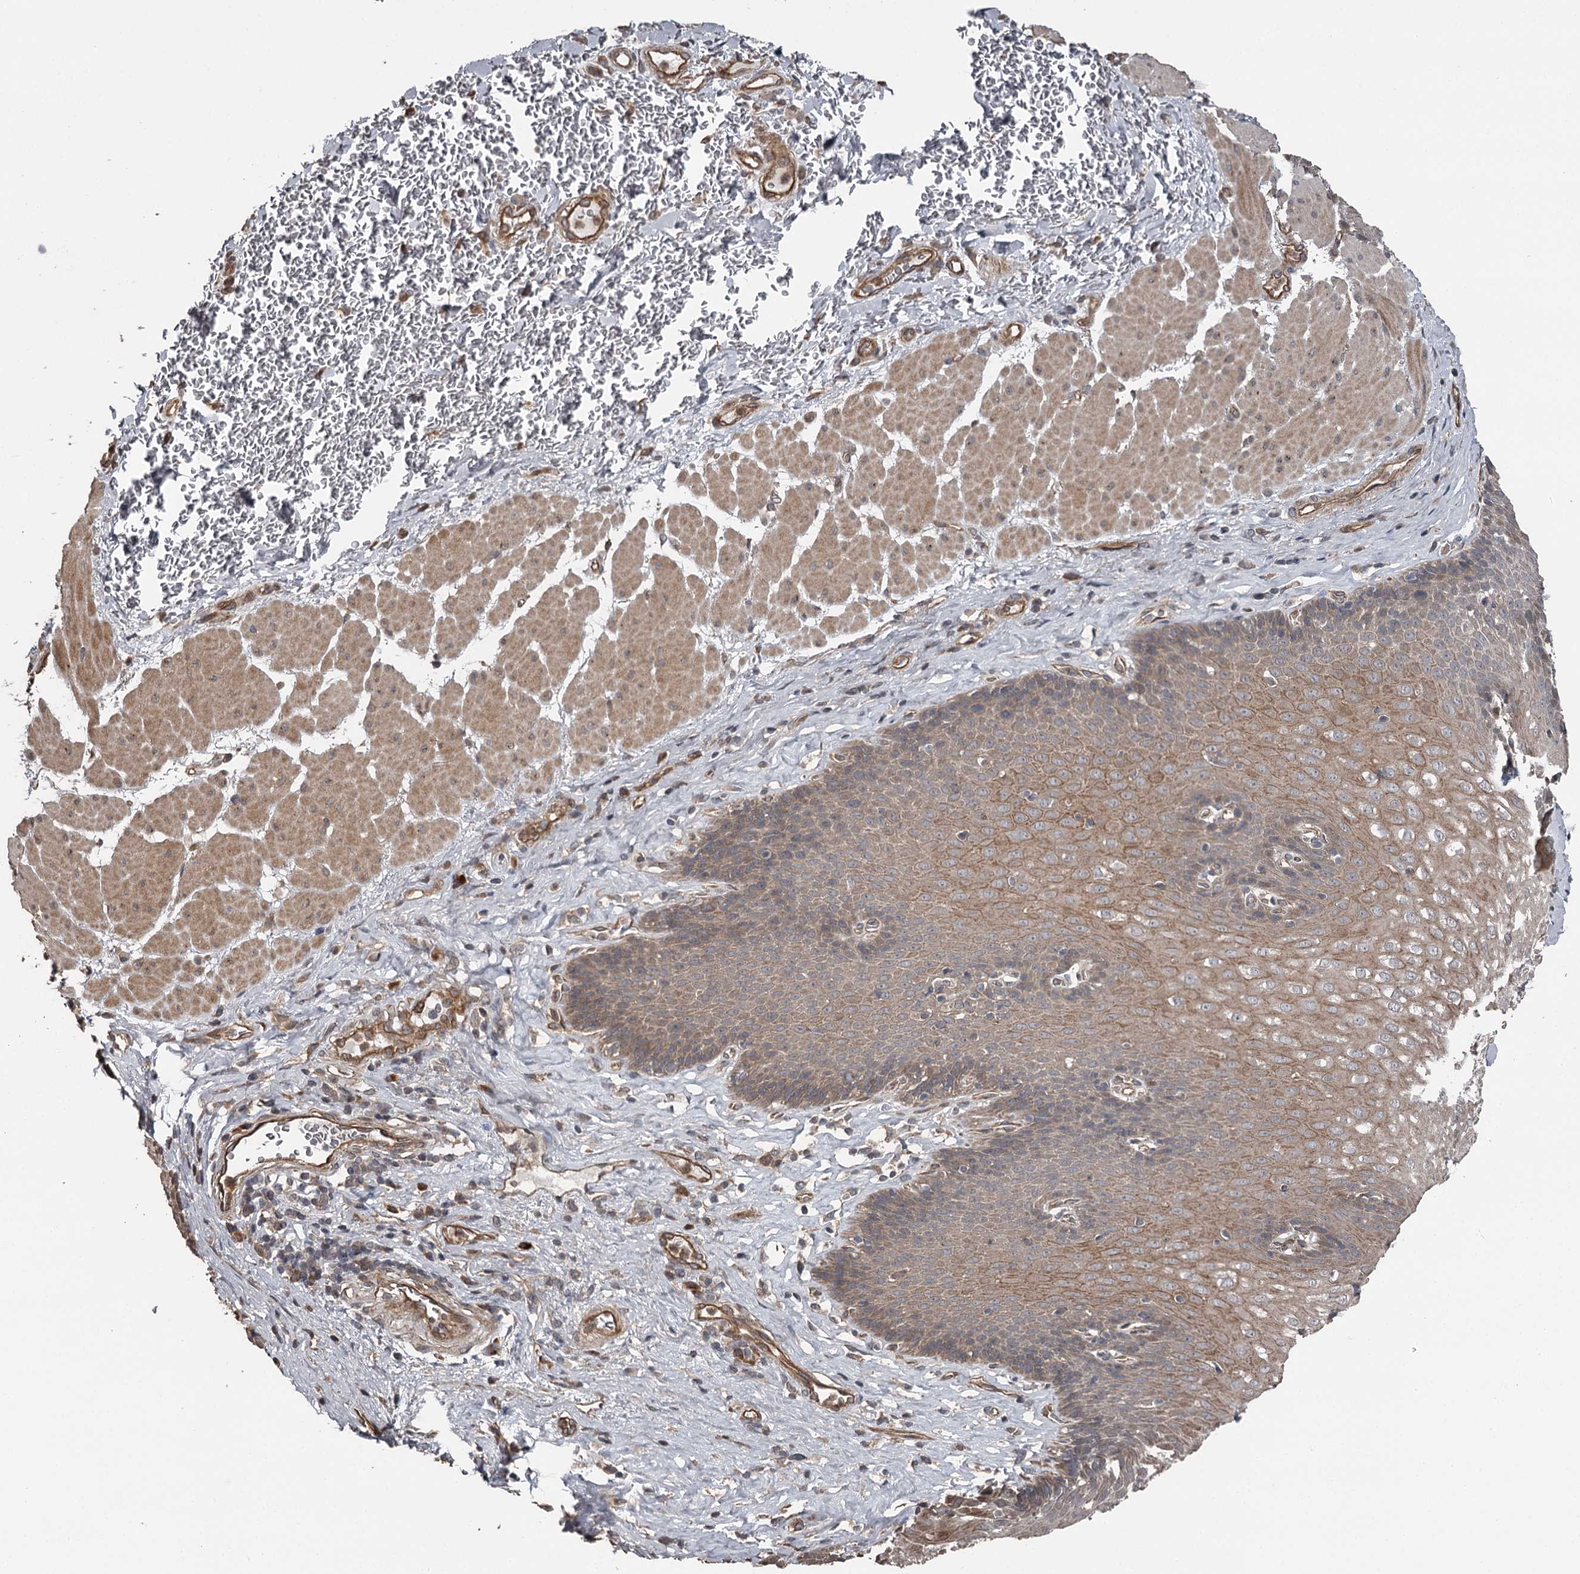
{"staining": {"intensity": "moderate", "quantity": "25%-75%", "location": "cytoplasmic/membranous"}, "tissue": "esophagus", "cell_type": "Squamous epithelial cells", "image_type": "normal", "snomed": [{"axis": "morphology", "description": "Normal tissue, NOS"}, {"axis": "topography", "description": "Esophagus"}], "caption": "This histopathology image exhibits immunohistochemistry (IHC) staining of normal esophagus, with medium moderate cytoplasmic/membranous expression in about 25%-75% of squamous epithelial cells.", "gene": "RAB21", "patient": {"sex": "female", "age": 66}}